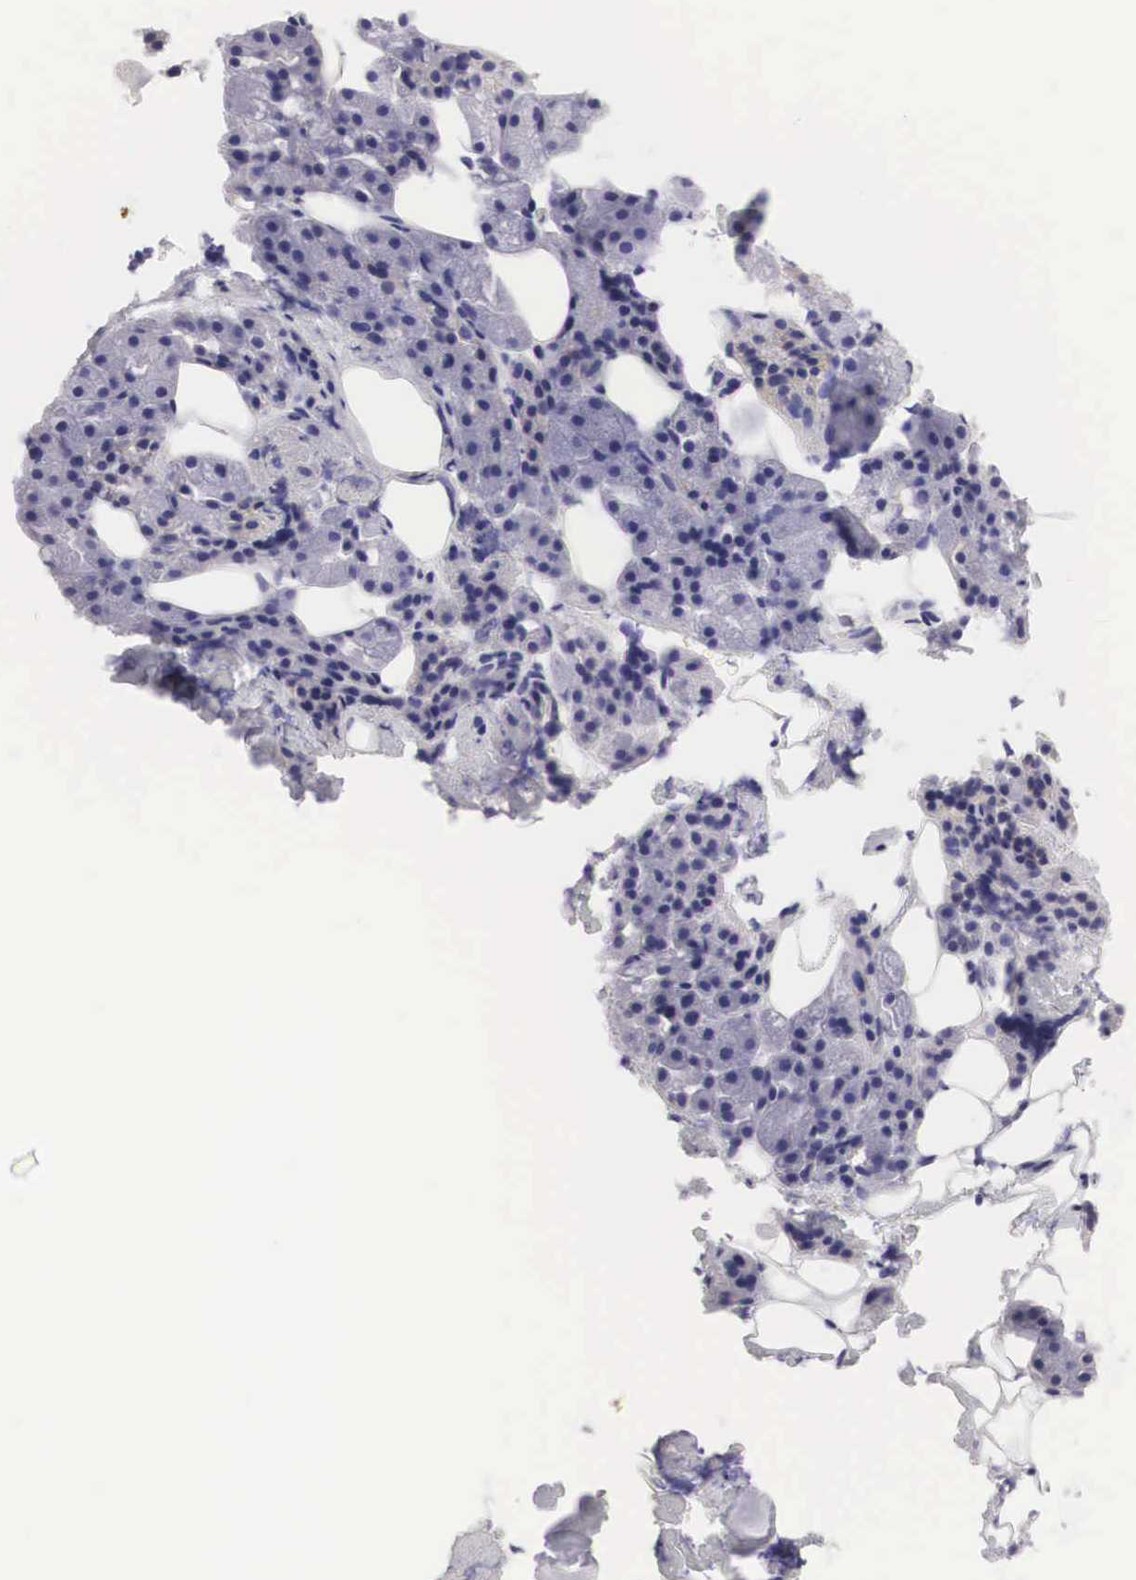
{"staining": {"intensity": "negative", "quantity": "none", "location": "none"}, "tissue": "salivary gland", "cell_type": "Glandular cells", "image_type": "normal", "snomed": [{"axis": "morphology", "description": "Normal tissue, NOS"}, {"axis": "topography", "description": "Salivary gland"}], "caption": "This photomicrograph is of normal salivary gland stained with immunohistochemistry to label a protein in brown with the nuclei are counter-stained blue. There is no positivity in glandular cells. (Immunohistochemistry, brightfield microscopy, high magnification).", "gene": "ERBB2", "patient": {"sex": "female", "age": 55}}